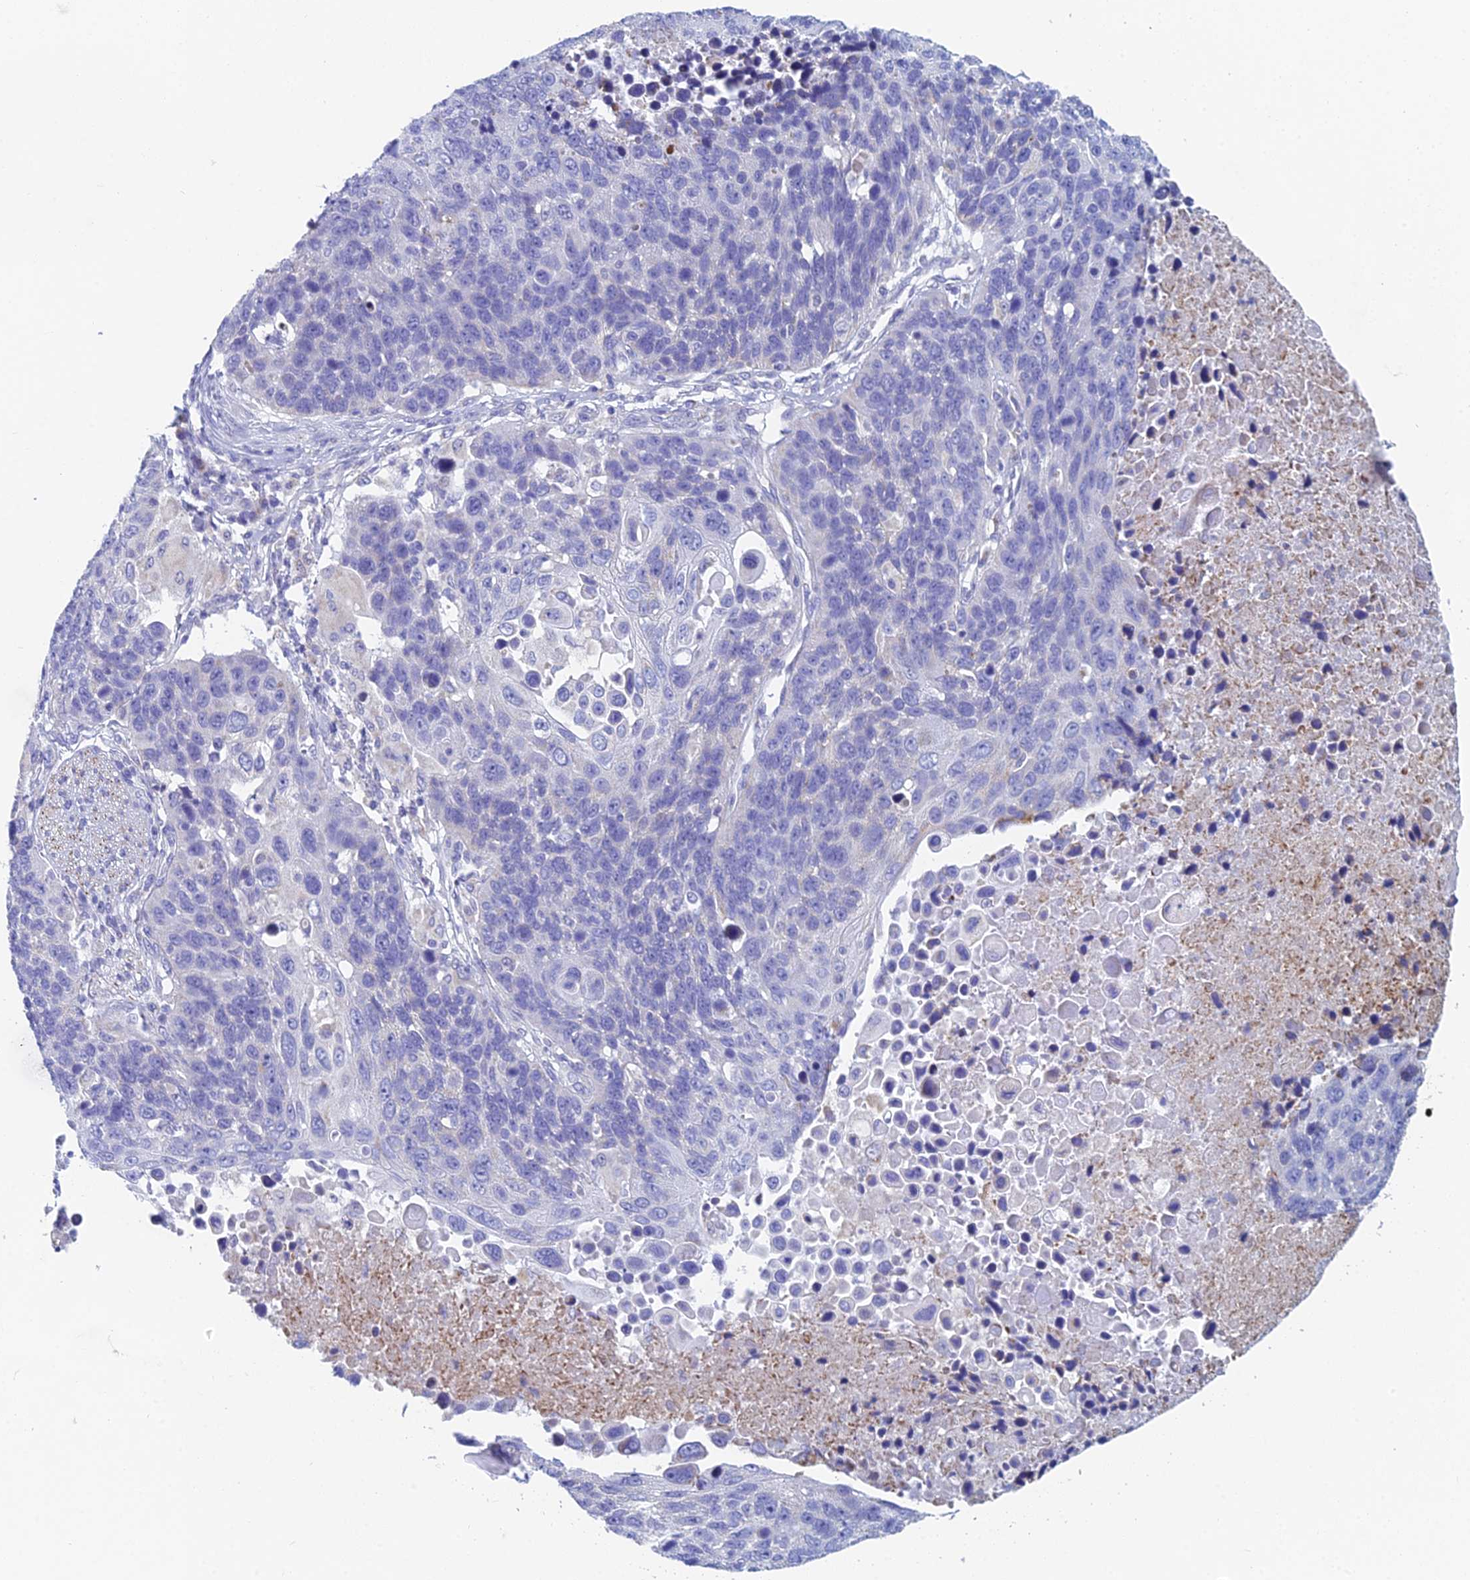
{"staining": {"intensity": "negative", "quantity": "none", "location": "none"}, "tissue": "lung cancer", "cell_type": "Tumor cells", "image_type": "cancer", "snomed": [{"axis": "morphology", "description": "Normal tissue, NOS"}, {"axis": "morphology", "description": "Squamous cell carcinoma, NOS"}, {"axis": "topography", "description": "Lymph node"}, {"axis": "topography", "description": "Lung"}], "caption": "The histopathology image exhibits no significant staining in tumor cells of lung cancer (squamous cell carcinoma).", "gene": "ACSM1", "patient": {"sex": "male", "age": 66}}